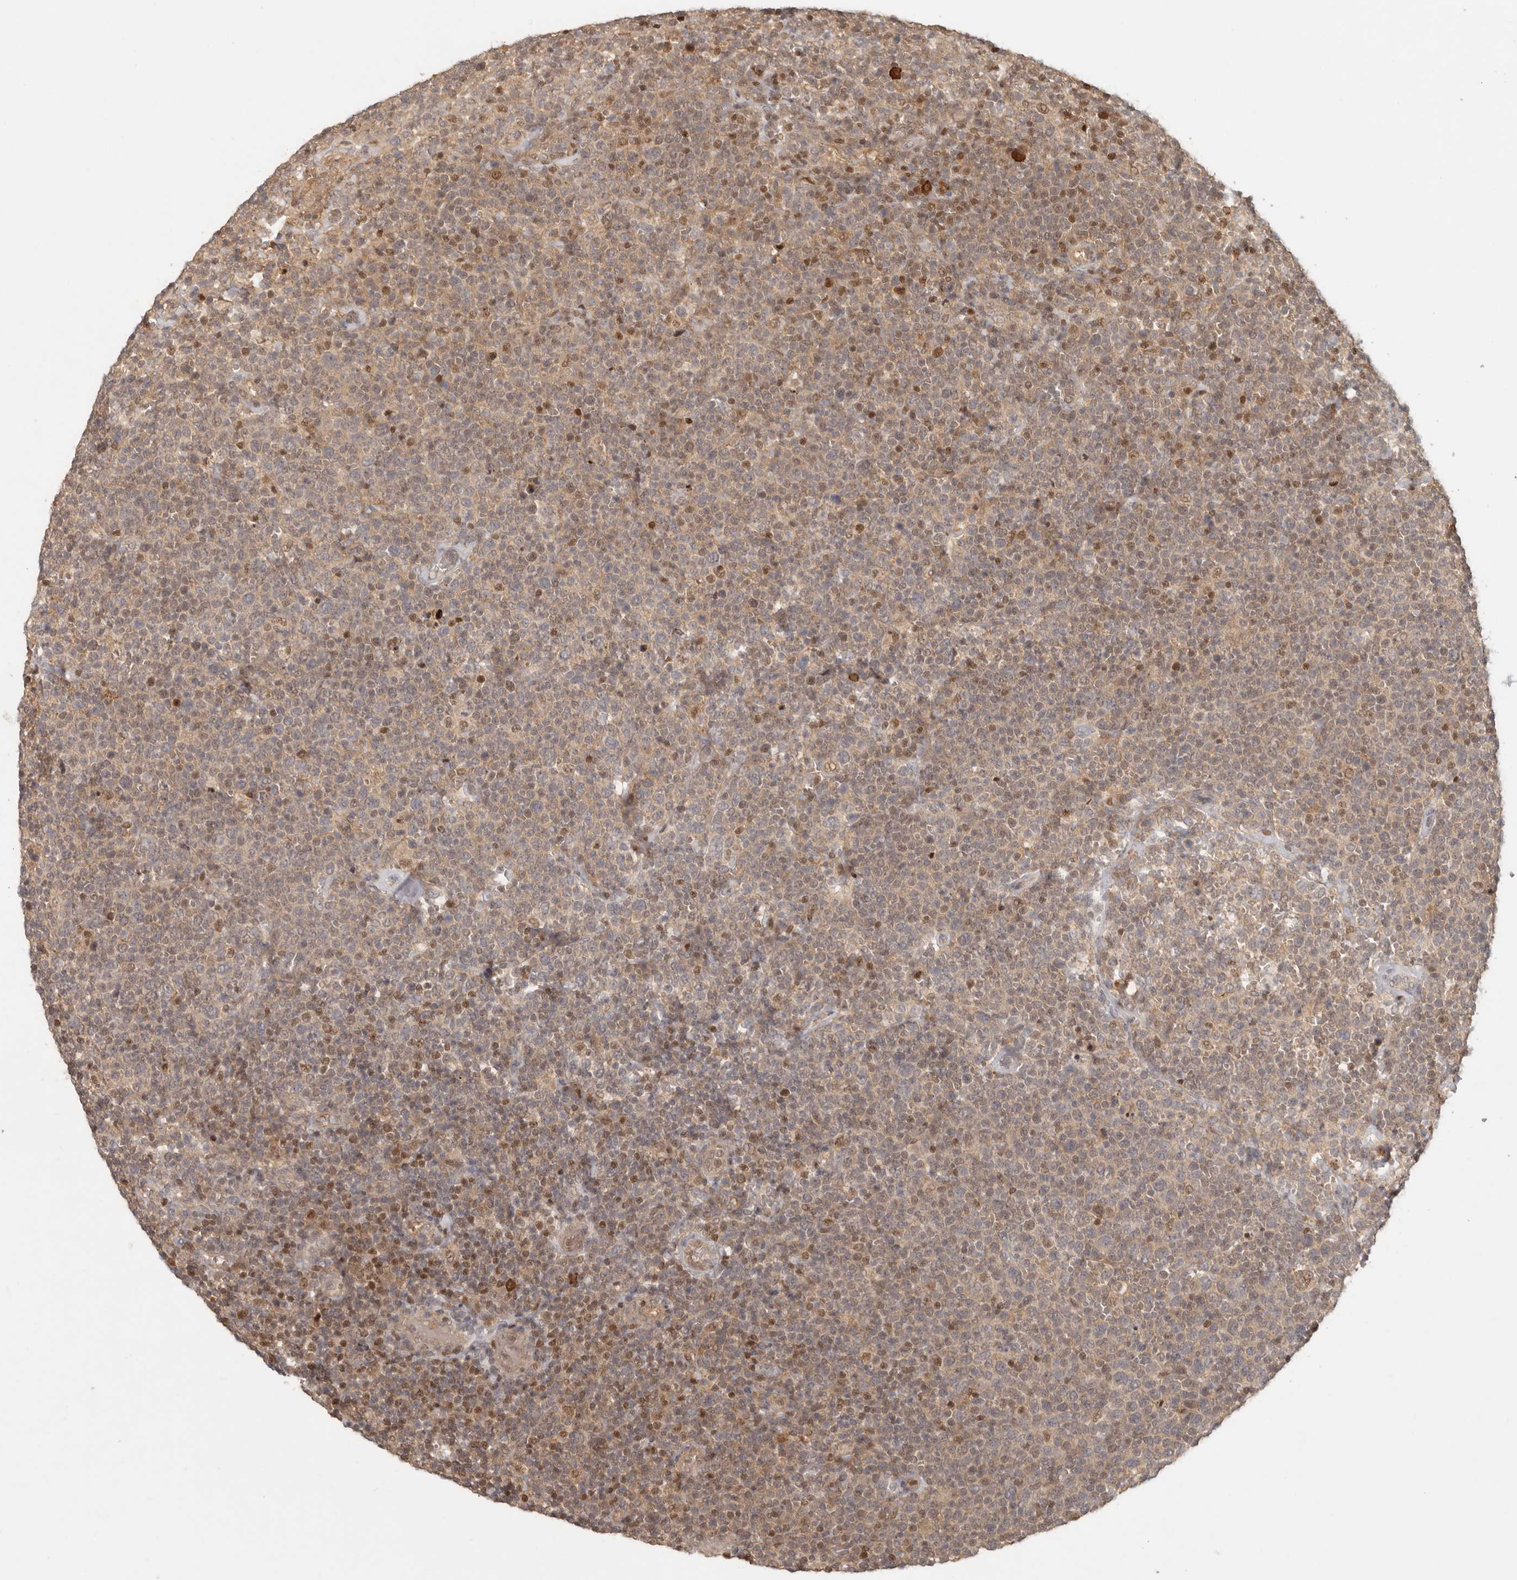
{"staining": {"intensity": "weak", "quantity": "25%-75%", "location": "cytoplasmic/membranous"}, "tissue": "lymphoma", "cell_type": "Tumor cells", "image_type": "cancer", "snomed": [{"axis": "morphology", "description": "Malignant lymphoma, non-Hodgkin's type, High grade"}, {"axis": "topography", "description": "Lymph node"}], "caption": "A brown stain highlights weak cytoplasmic/membranous staining of a protein in human lymphoma tumor cells. (IHC, brightfield microscopy, high magnification).", "gene": "PSMA5", "patient": {"sex": "male", "age": 61}}